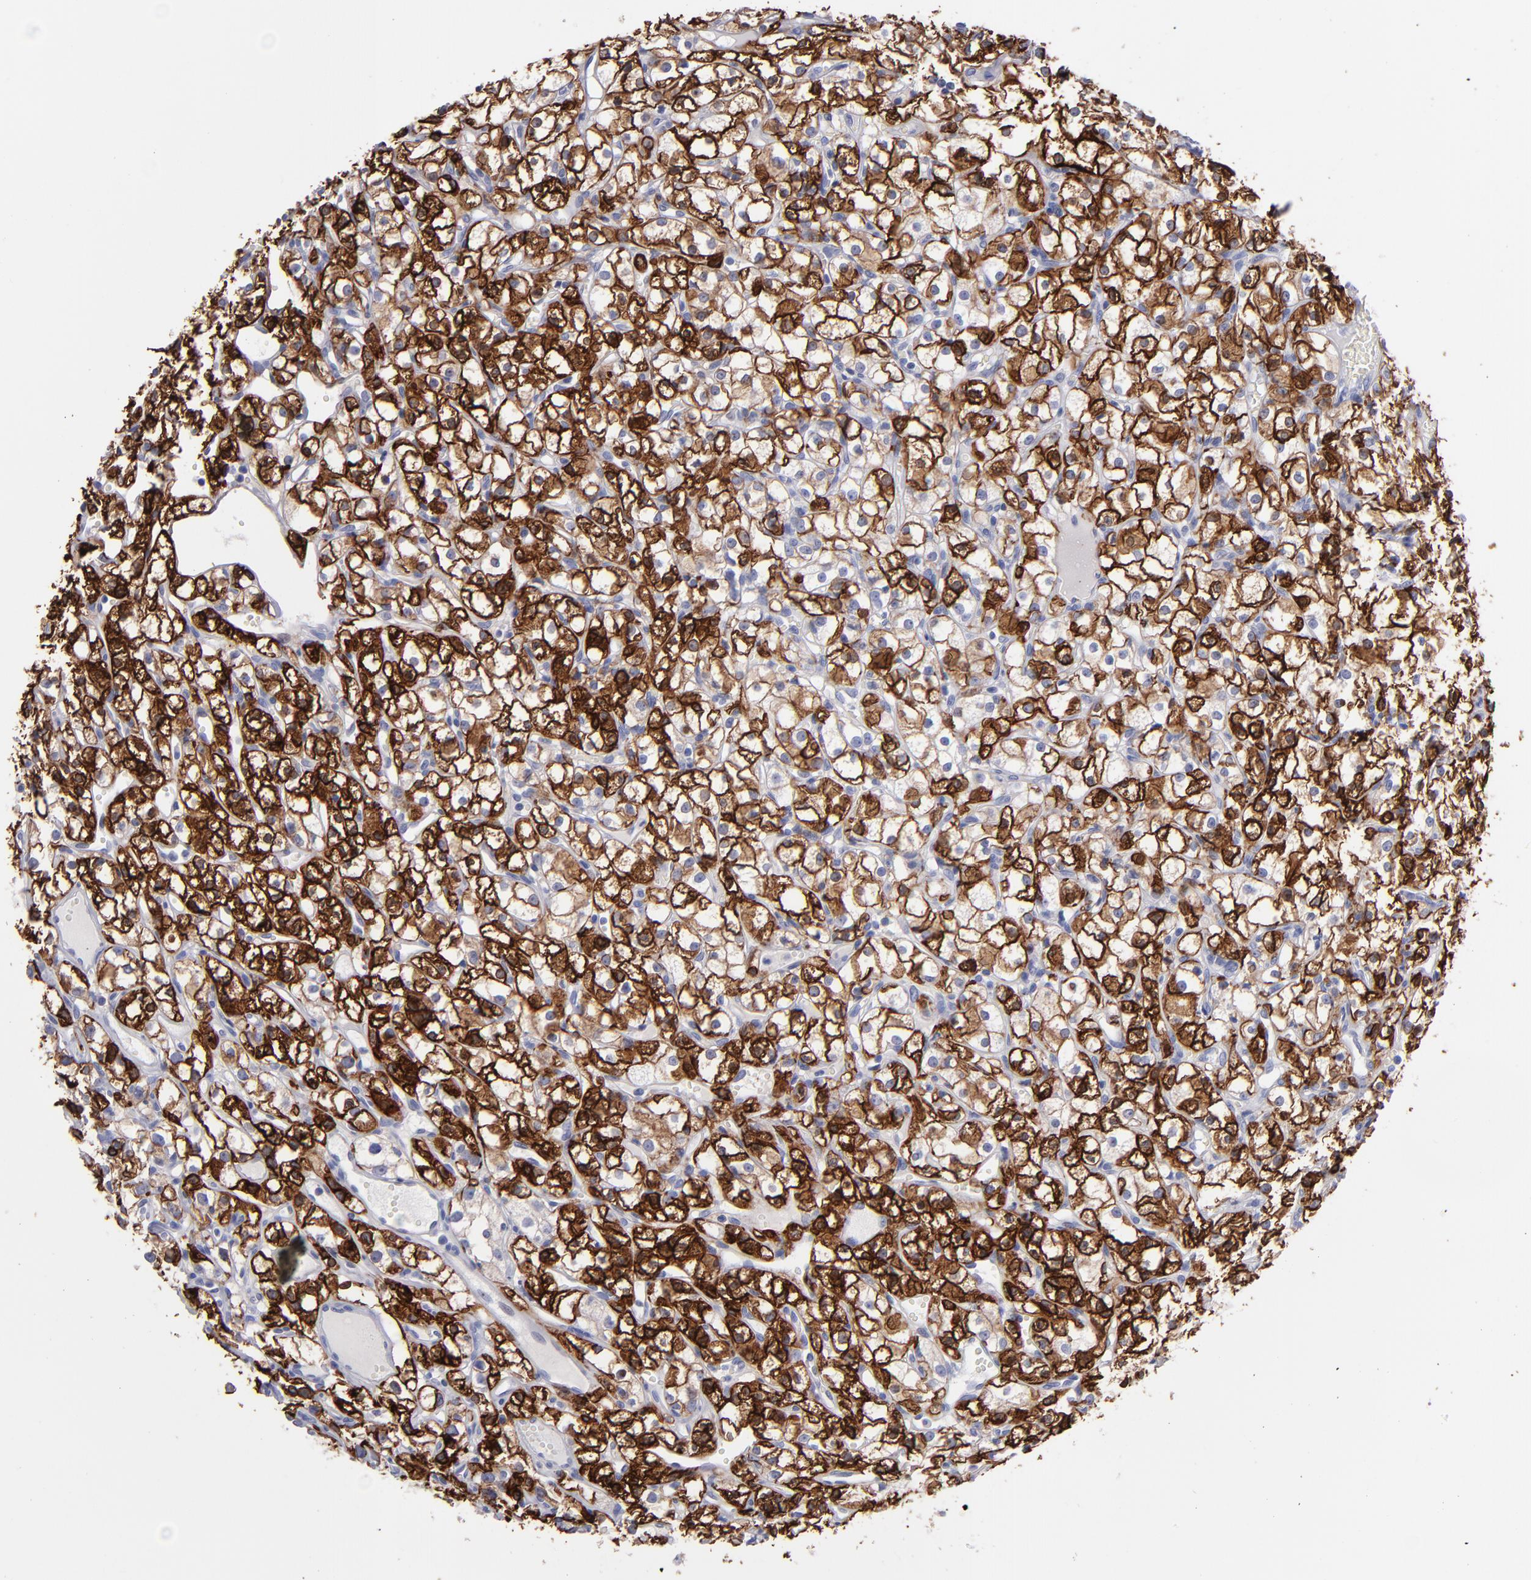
{"staining": {"intensity": "strong", "quantity": ">75%", "location": "cytoplasmic/membranous"}, "tissue": "renal cancer", "cell_type": "Tumor cells", "image_type": "cancer", "snomed": [{"axis": "morphology", "description": "Adenocarcinoma, NOS"}, {"axis": "topography", "description": "Kidney"}], "caption": "High-magnification brightfield microscopy of adenocarcinoma (renal) stained with DAB (3,3'-diaminobenzidine) (brown) and counterstained with hematoxylin (blue). tumor cells exhibit strong cytoplasmic/membranous positivity is present in approximately>75% of cells.", "gene": "AHNAK2", "patient": {"sex": "male", "age": 61}}